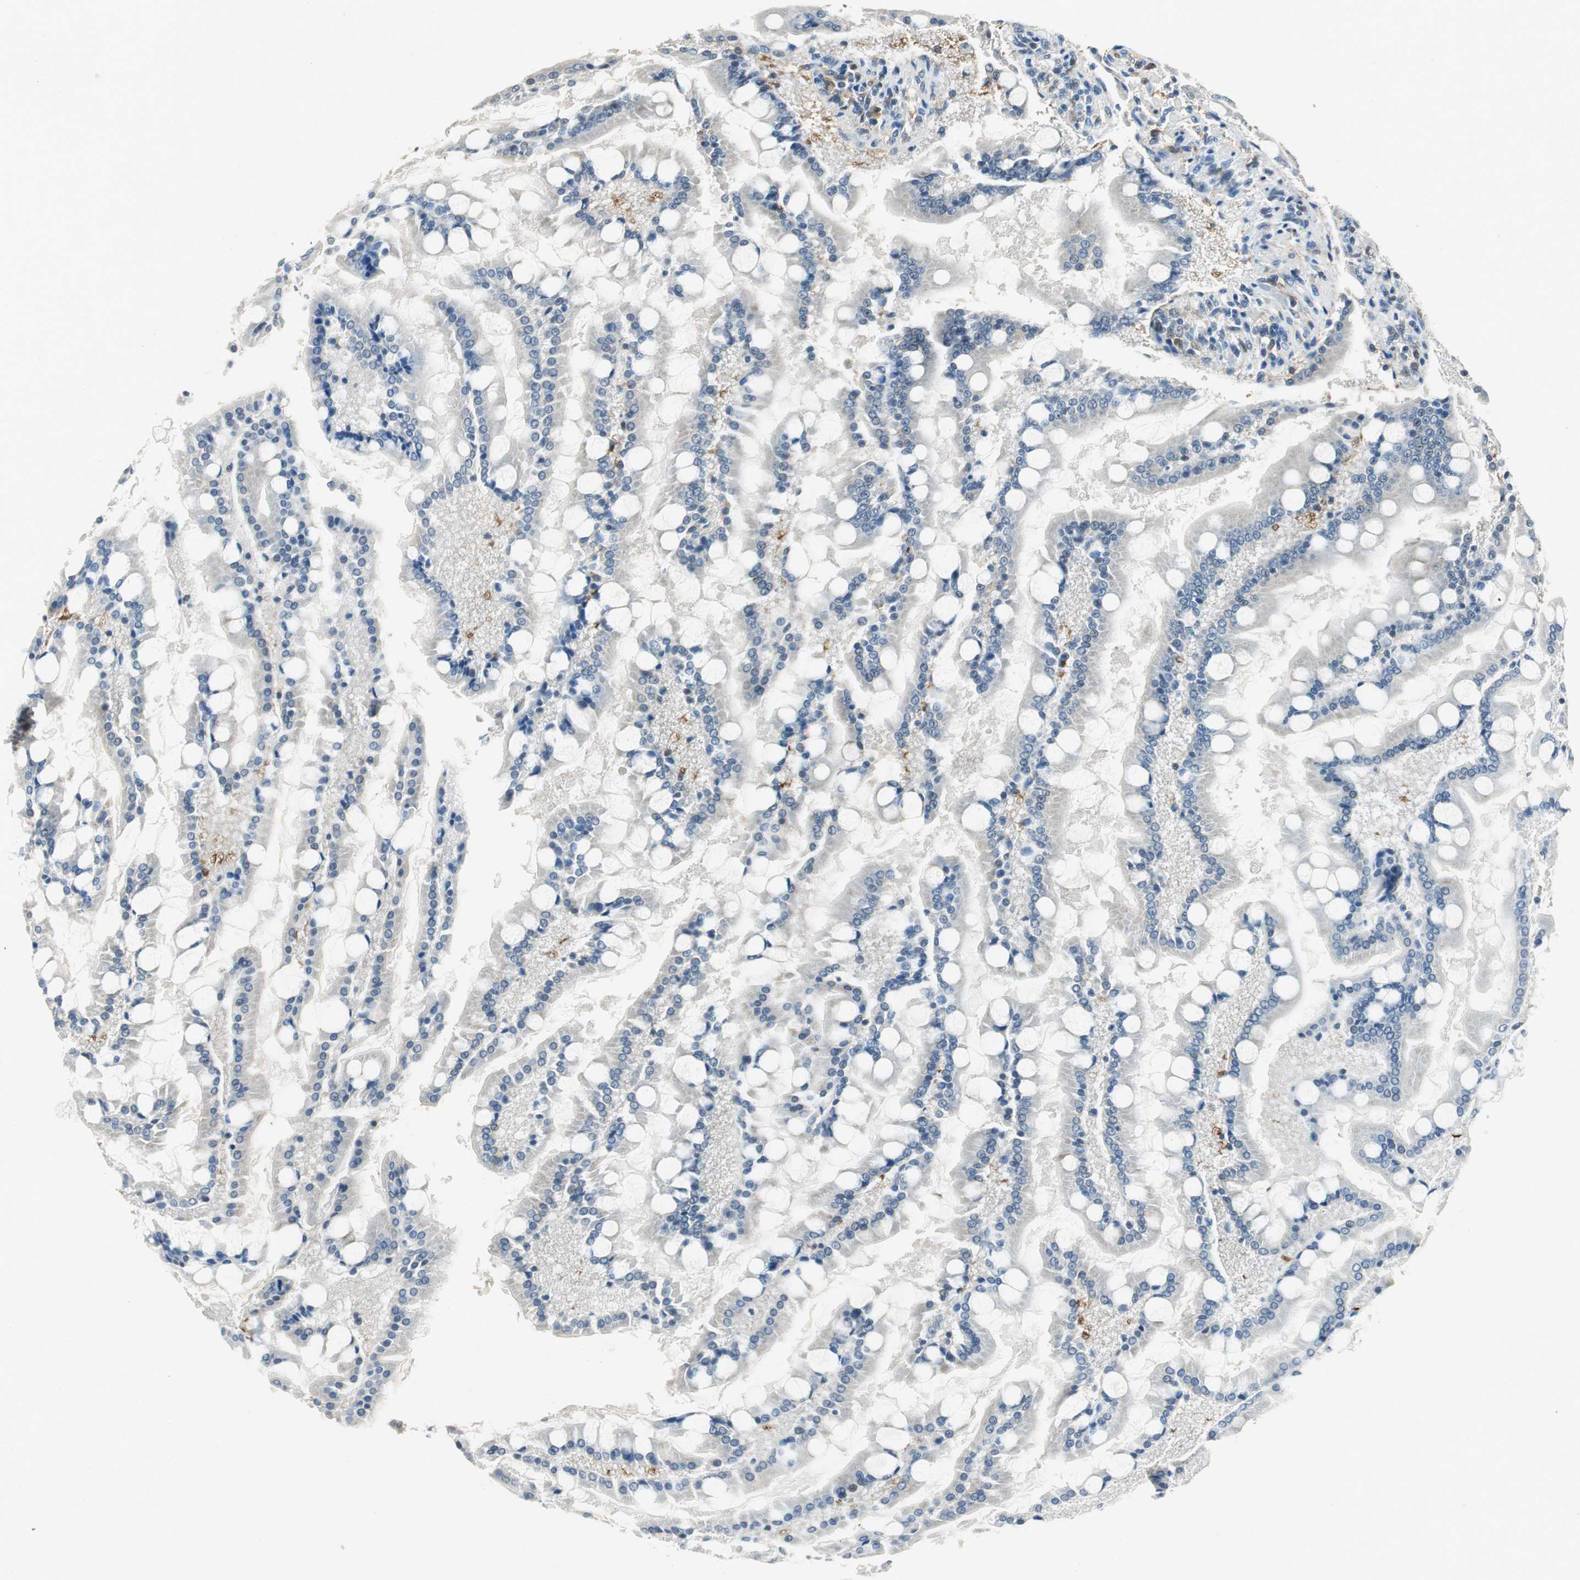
{"staining": {"intensity": "strong", "quantity": "25%-75%", "location": "cytoplasmic/membranous"}, "tissue": "small intestine", "cell_type": "Glandular cells", "image_type": "normal", "snomed": [{"axis": "morphology", "description": "Normal tissue, NOS"}, {"axis": "topography", "description": "Small intestine"}], "caption": "This is a histology image of IHC staining of normal small intestine, which shows strong expression in the cytoplasmic/membranous of glandular cells.", "gene": "ME1", "patient": {"sex": "male", "age": 41}}